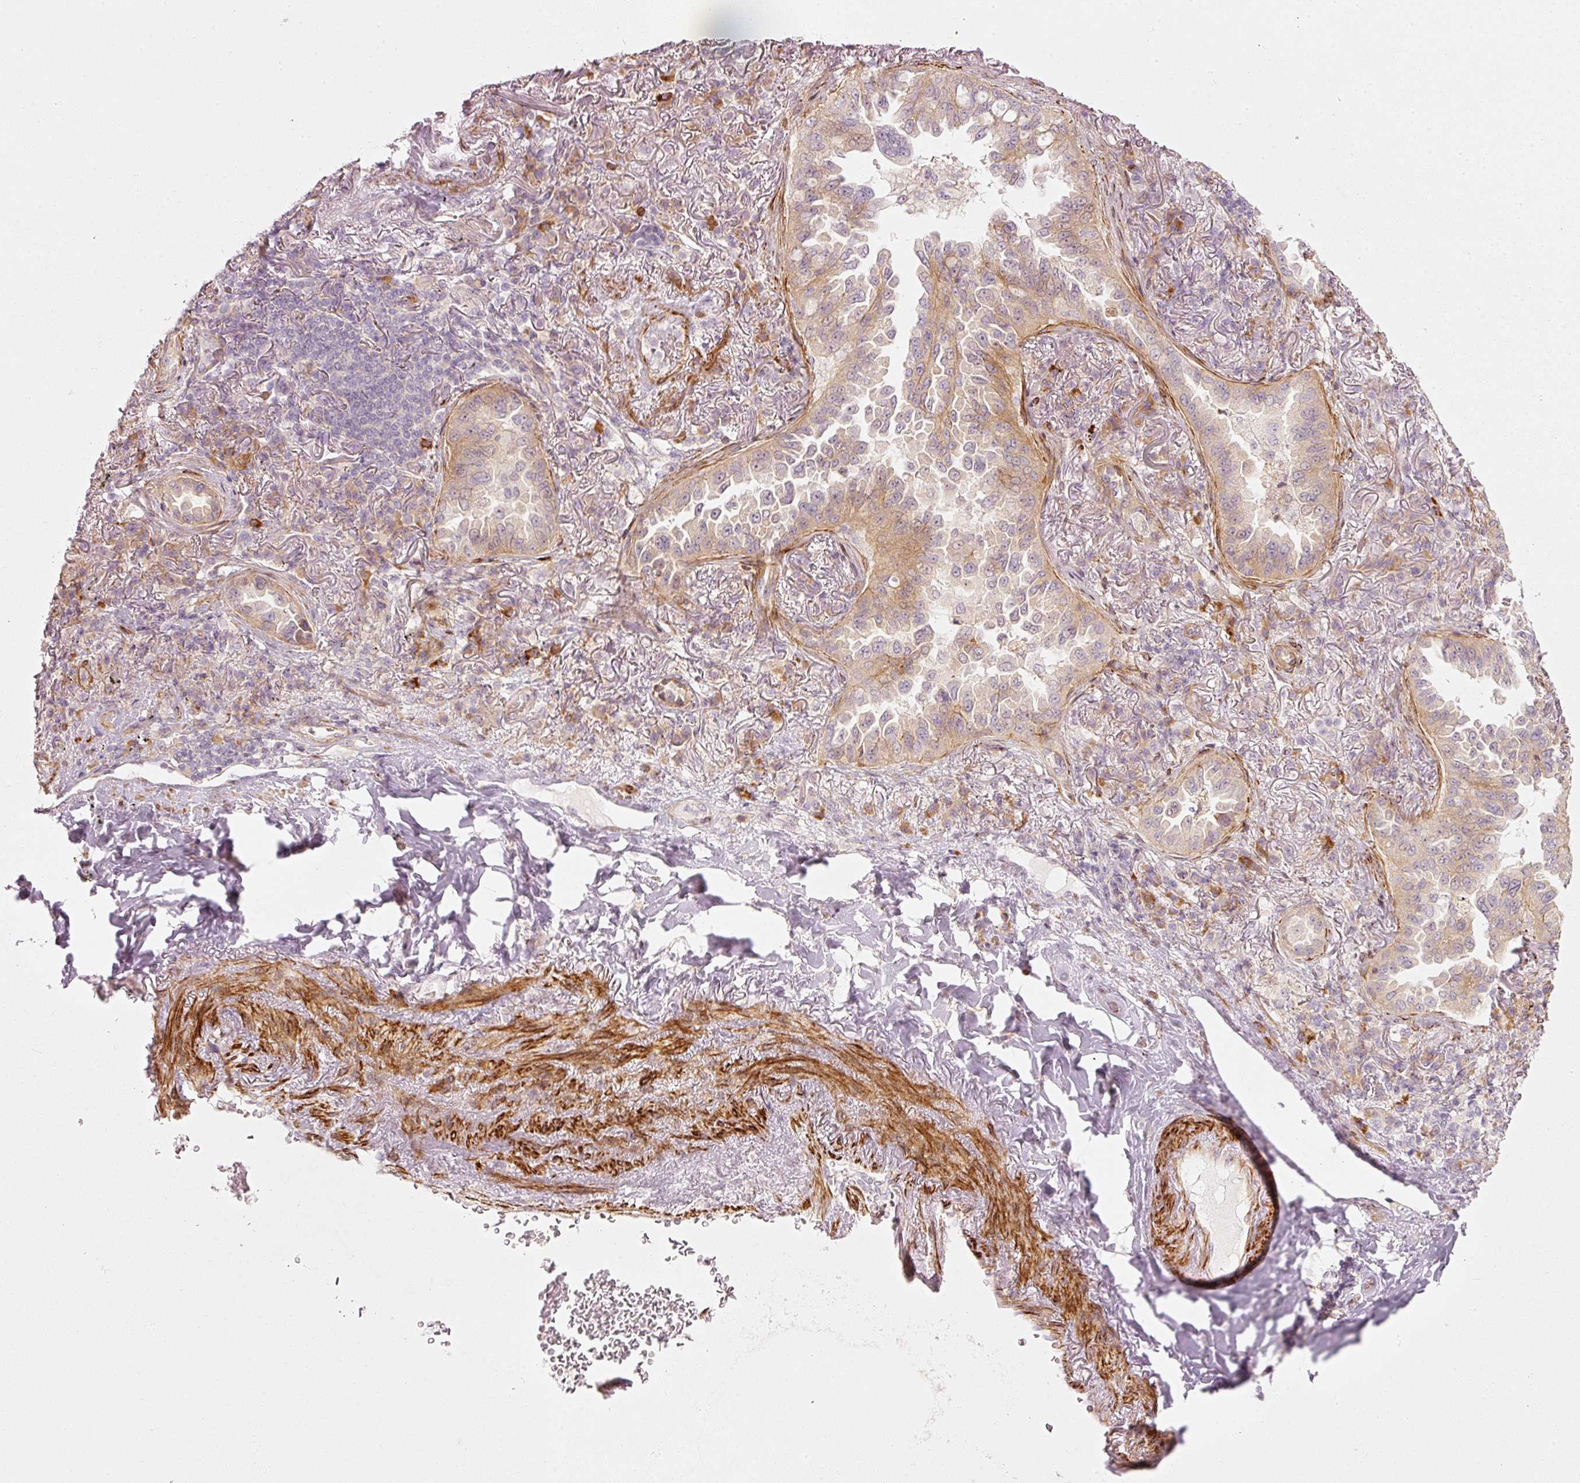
{"staining": {"intensity": "weak", "quantity": ">75%", "location": "cytoplasmic/membranous"}, "tissue": "lung cancer", "cell_type": "Tumor cells", "image_type": "cancer", "snomed": [{"axis": "morphology", "description": "Adenocarcinoma, NOS"}, {"axis": "topography", "description": "Lung"}], "caption": "Lung cancer stained with DAB immunohistochemistry (IHC) demonstrates low levels of weak cytoplasmic/membranous staining in approximately >75% of tumor cells. The staining was performed using DAB, with brown indicating positive protein expression. Nuclei are stained blue with hematoxylin.", "gene": "KCNQ1", "patient": {"sex": "female", "age": 69}}